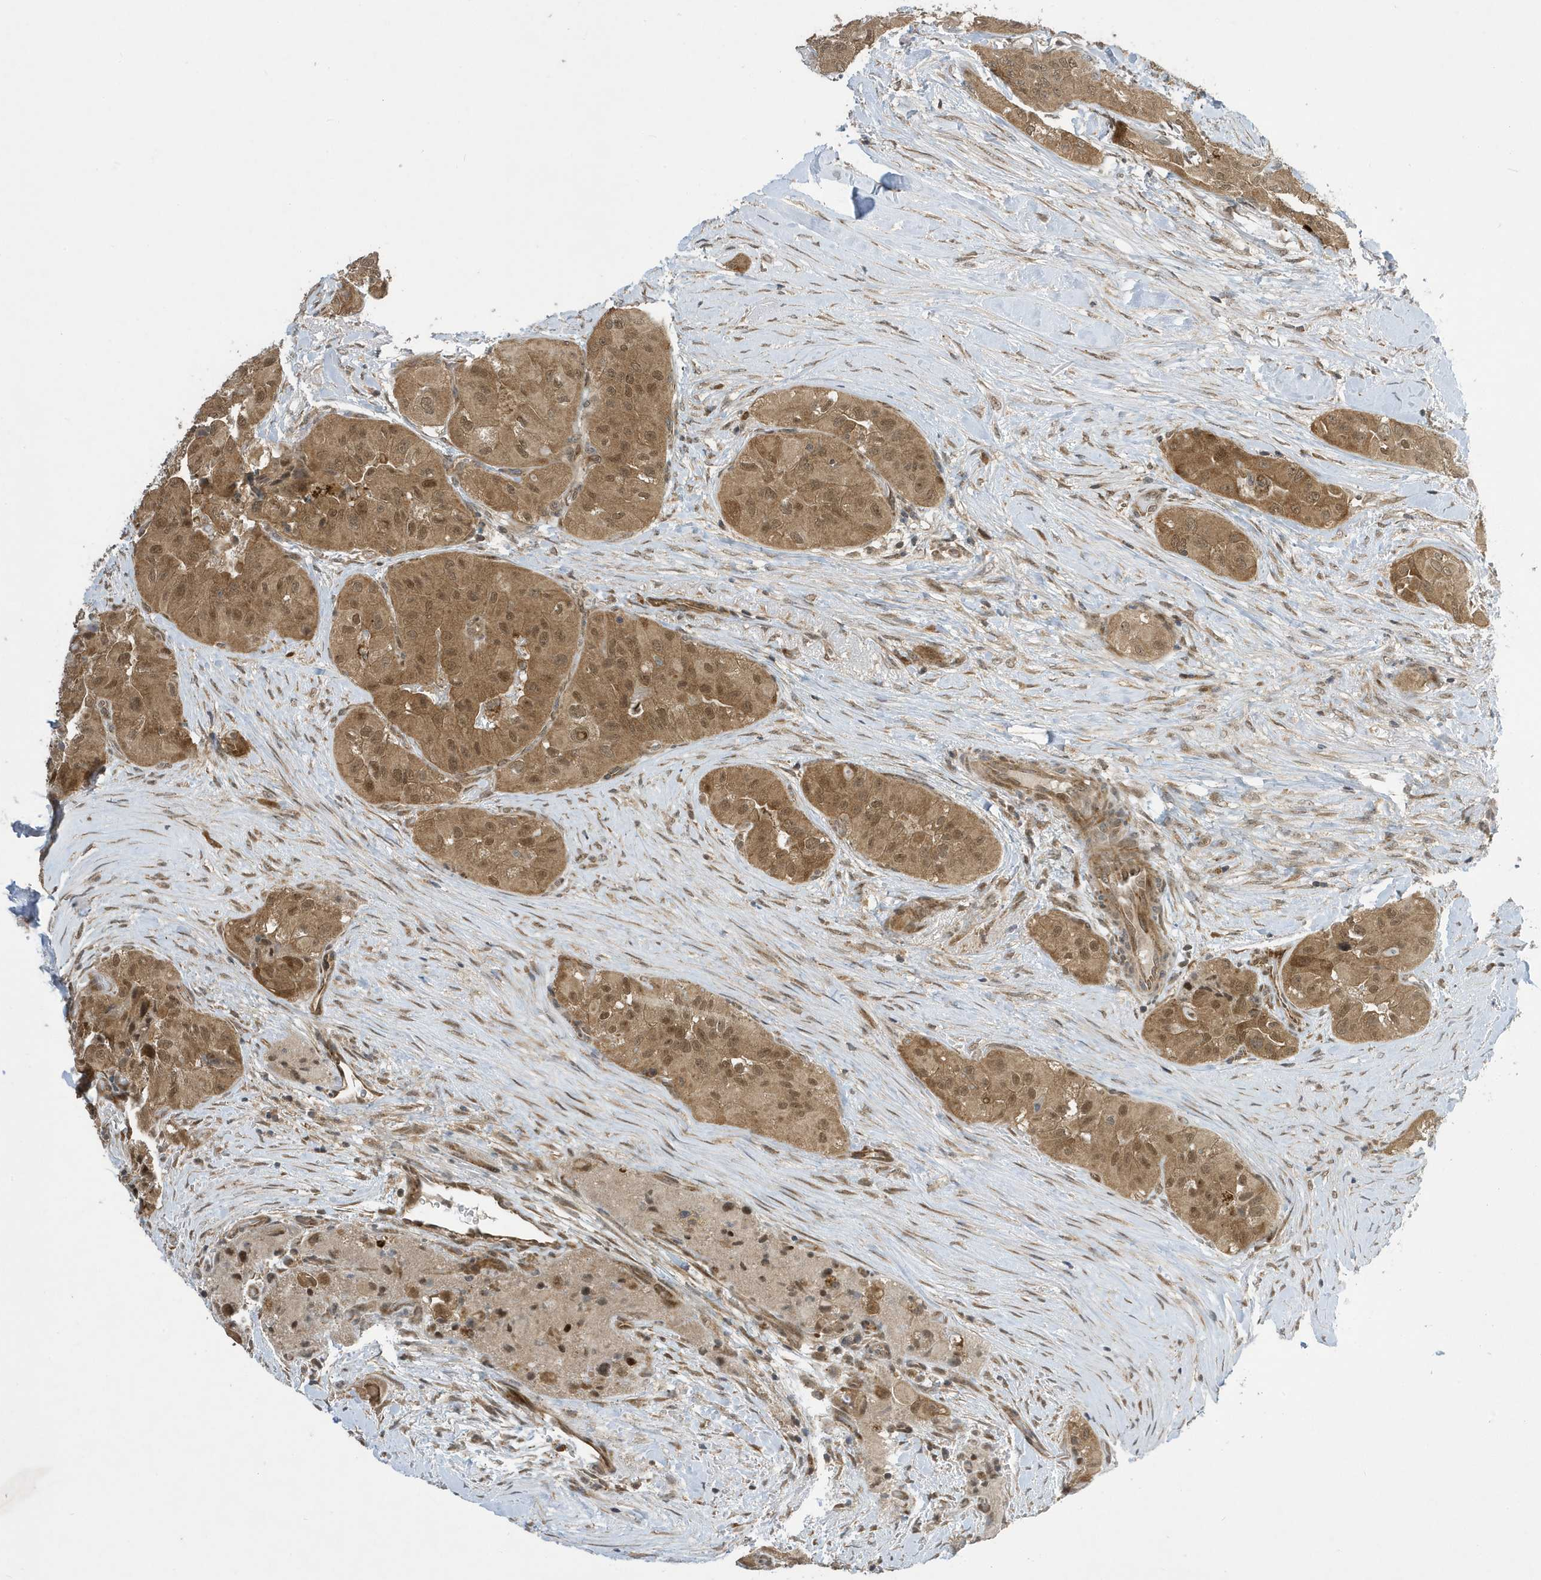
{"staining": {"intensity": "moderate", "quantity": ">75%", "location": "cytoplasmic/membranous,nuclear"}, "tissue": "thyroid cancer", "cell_type": "Tumor cells", "image_type": "cancer", "snomed": [{"axis": "morphology", "description": "Papillary adenocarcinoma, NOS"}, {"axis": "topography", "description": "Thyroid gland"}], "caption": "Human thyroid cancer (papillary adenocarcinoma) stained for a protein (brown) exhibits moderate cytoplasmic/membranous and nuclear positive positivity in approximately >75% of tumor cells.", "gene": "NCOA7", "patient": {"sex": "female", "age": 59}}